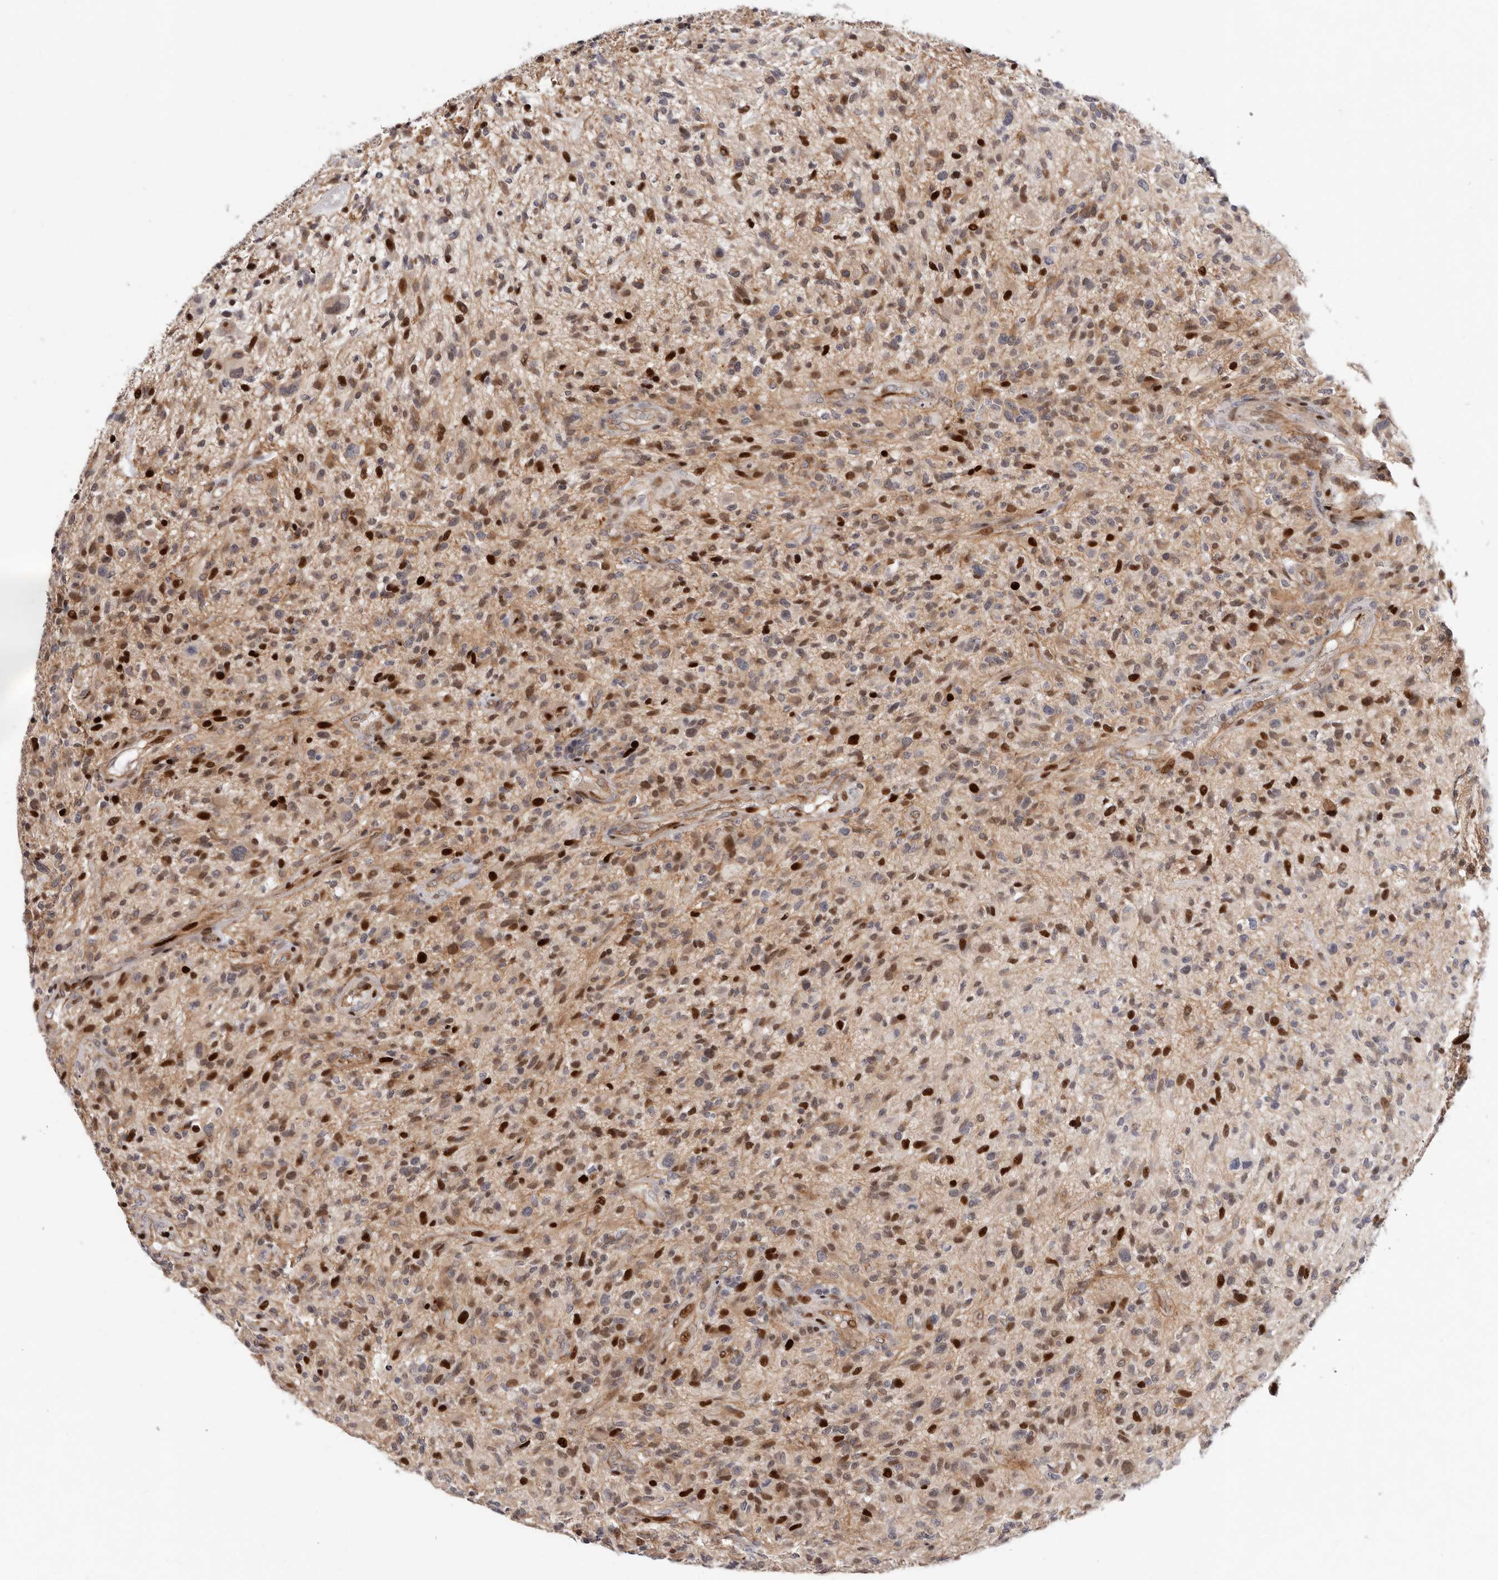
{"staining": {"intensity": "strong", "quantity": "25%-75%", "location": "cytoplasmic/membranous,nuclear"}, "tissue": "glioma", "cell_type": "Tumor cells", "image_type": "cancer", "snomed": [{"axis": "morphology", "description": "Glioma, malignant, High grade"}, {"axis": "topography", "description": "Brain"}], "caption": "A high-resolution image shows IHC staining of malignant glioma (high-grade), which shows strong cytoplasmic/membranous and nuclear staining in about 25%-75% of tumor cells.", "gene": "EPHX3", "patient": {"sex": "male", "age": 47}}